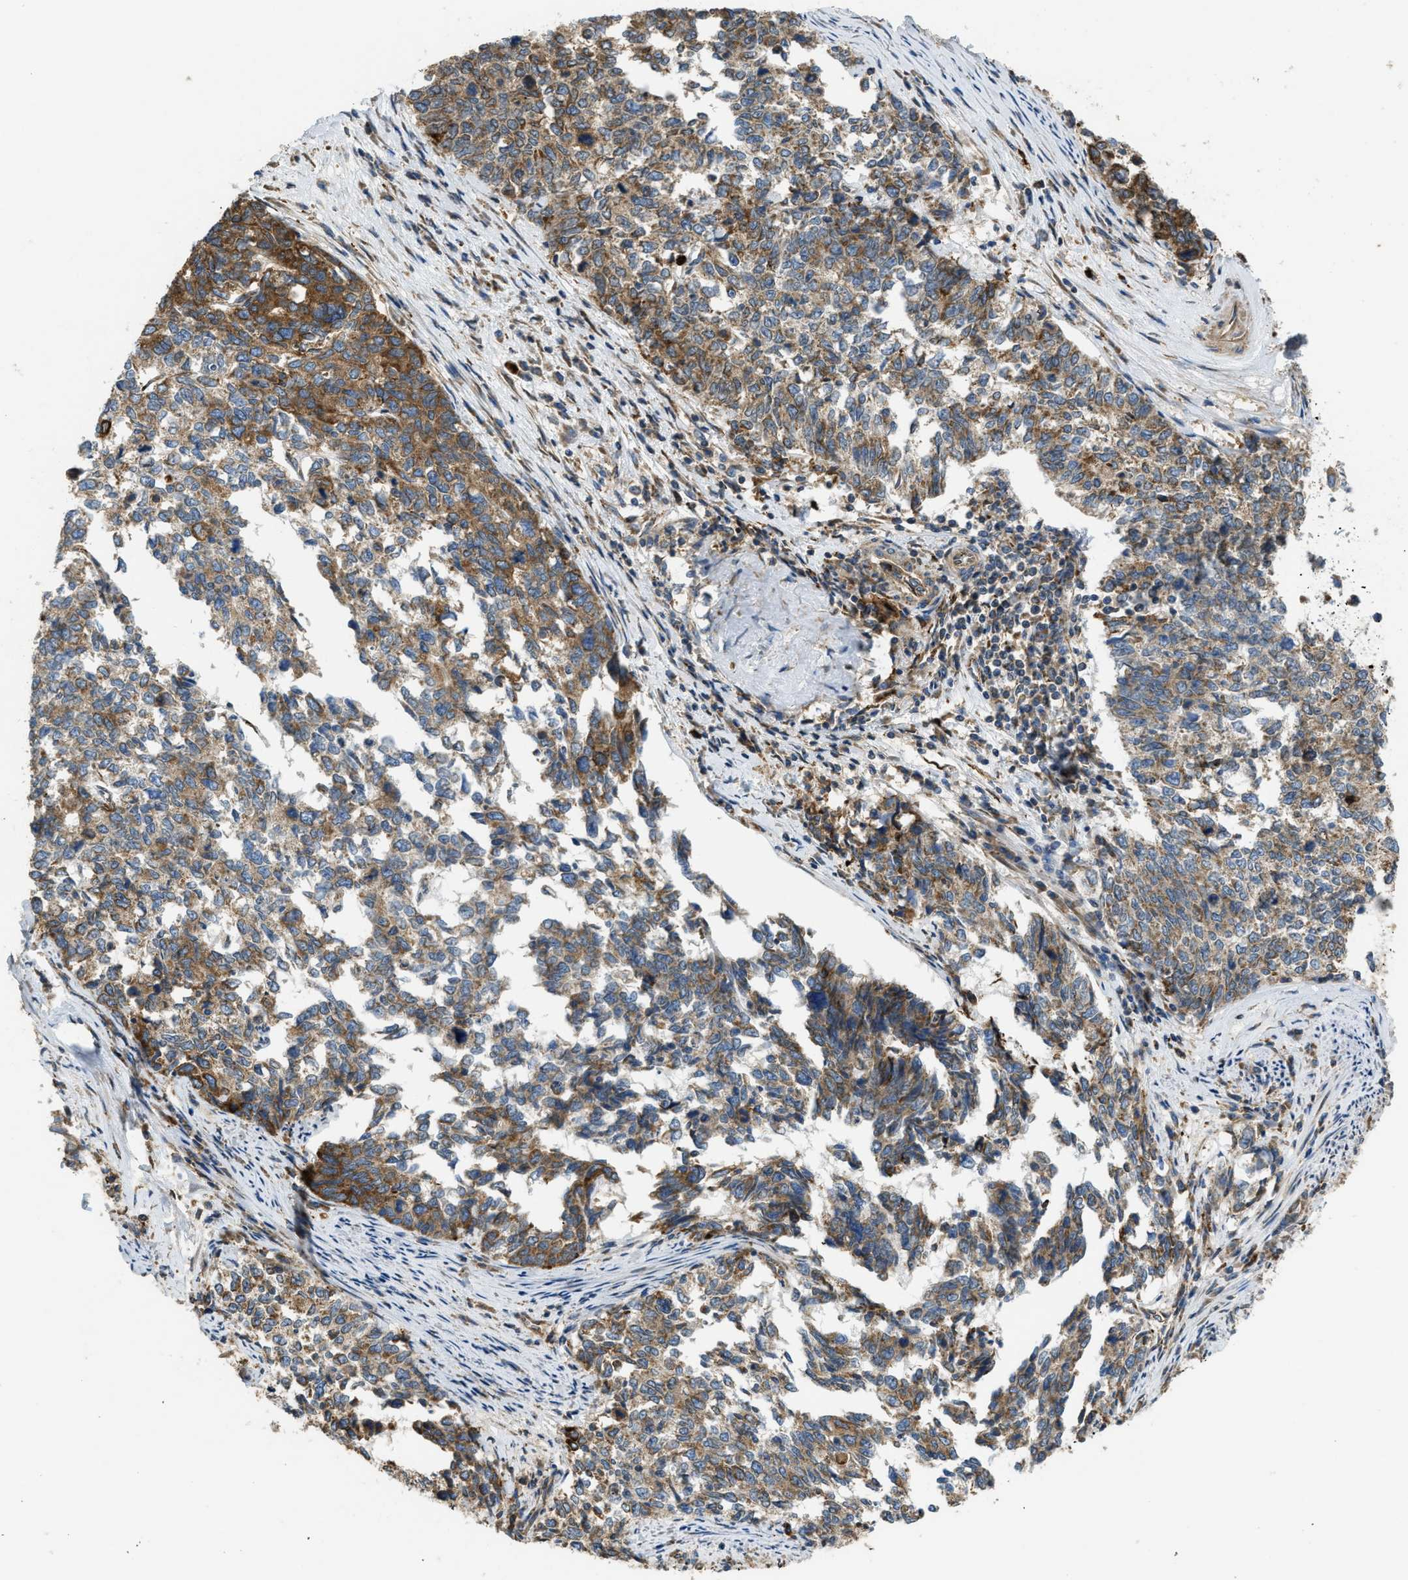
{"staining": {"intensity": "moderate", "quantity": ">75%", "location": "cytoplasmic/membranous"}, "tissue": "cervical cancer", "cell_type": "Tumor cells", "image_type": "cancer", "snomed": [{"axis": "morphology", "description": "Squamous cell carcinoma, NOS"}, {"axis": "topography", "description": "Cervix"}], "caption": "The micrograph reveals staining of cervical cancer (squamous cell carcinoma), revealing moderate cytoplasmic/membranous protein positivity (brown color) within tumor cells.", "gene": "TMEM68", "patient": {"sex": "female", "age": 63}}